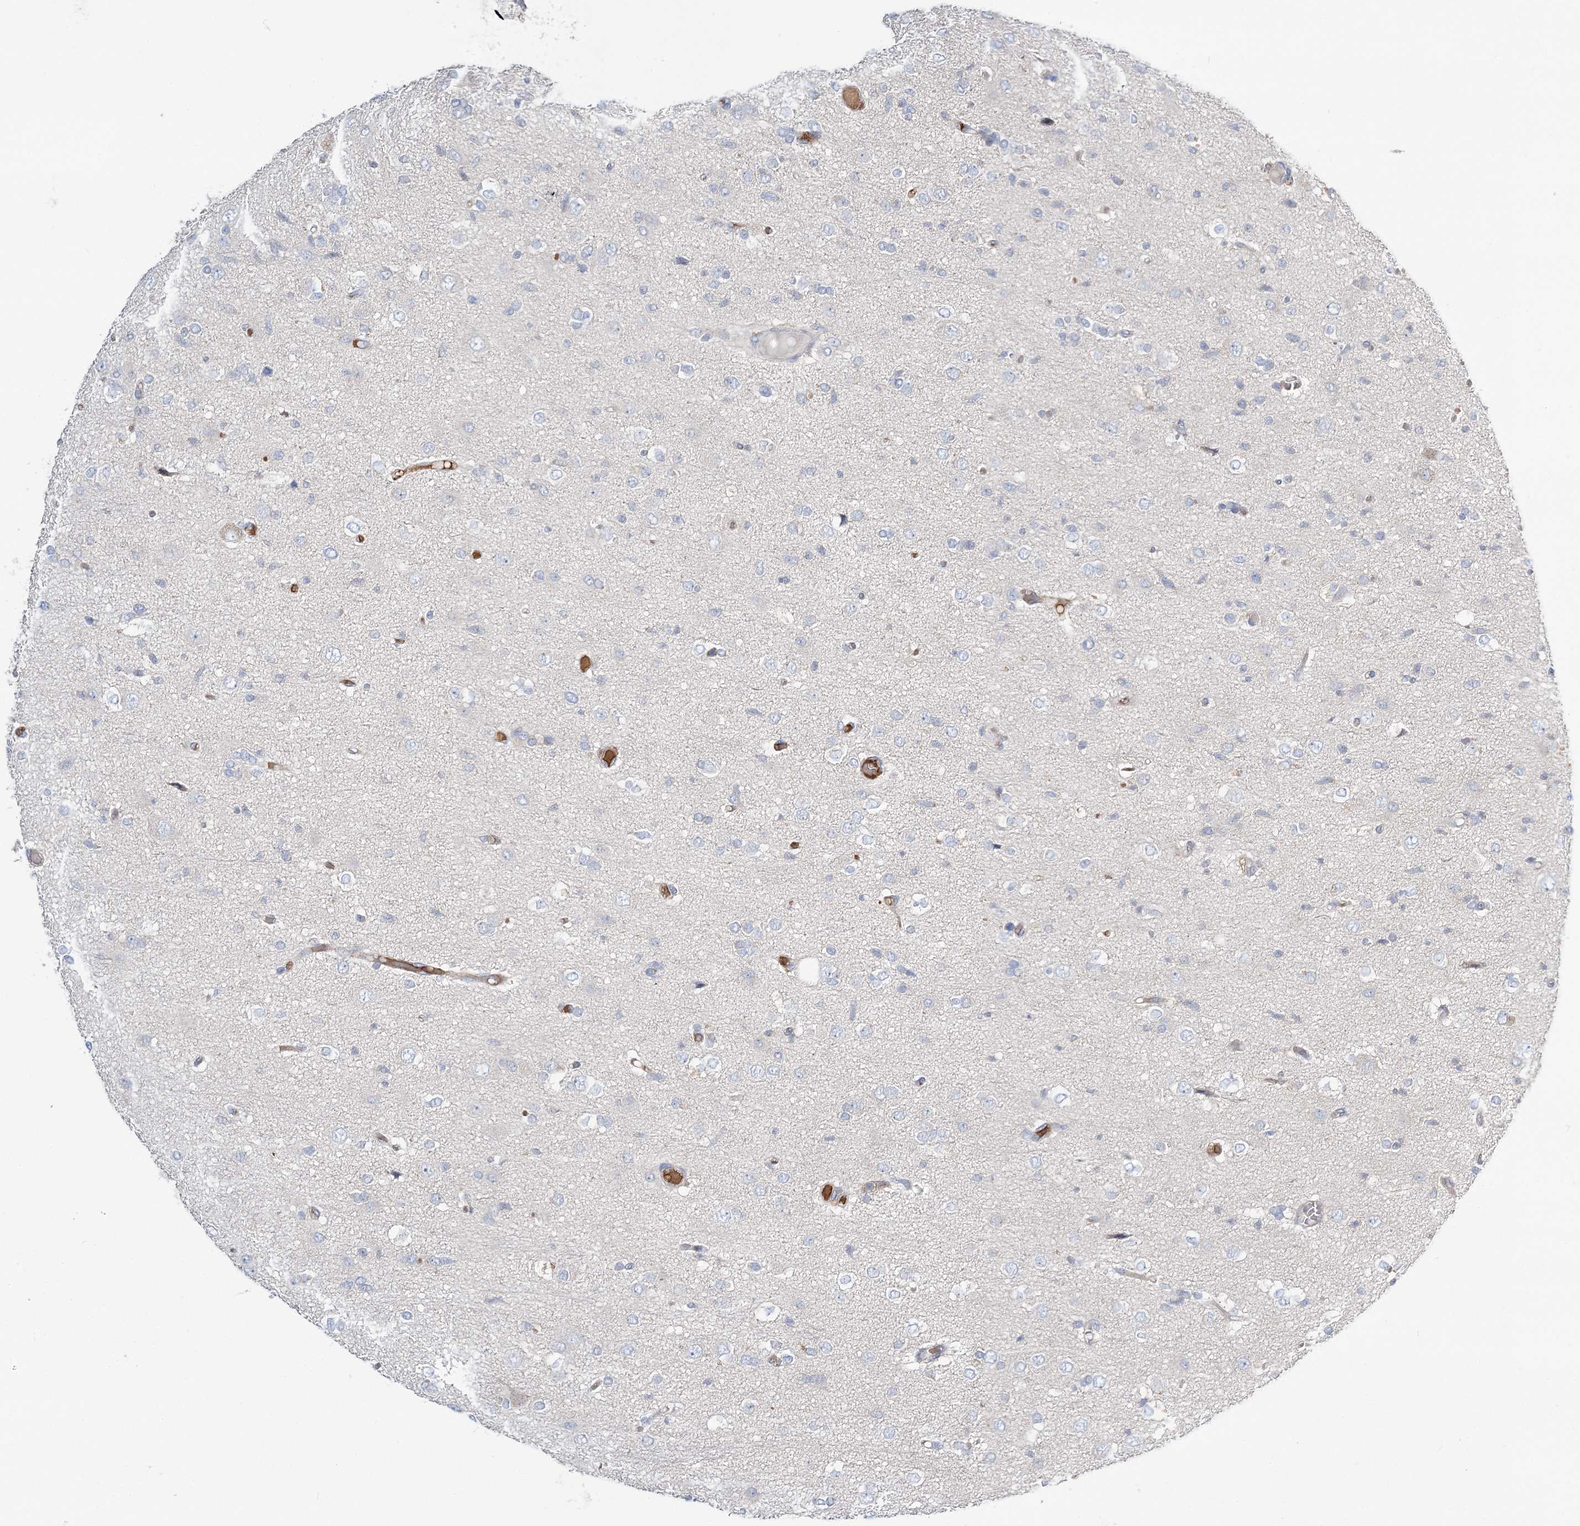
{"staining": {"intensity": "negative", "quantity": "none", "location": "none"}, "tissue": "glioma", "cell_type": "Tumor cells", "image_type": "cancer", "snomed": [{"axis": "morphology", "description": "Glioma, malignant, High grade"}, {"axis": "topography", "description": "Brain"}], "caption": "High power microscopy micrograph of an immunohistochemistry (IHC) image of glioma, revealing no significant positivity in tumor cells.", "gene": "ATP11B", "patient": {"sex": "female", "age": 59}}